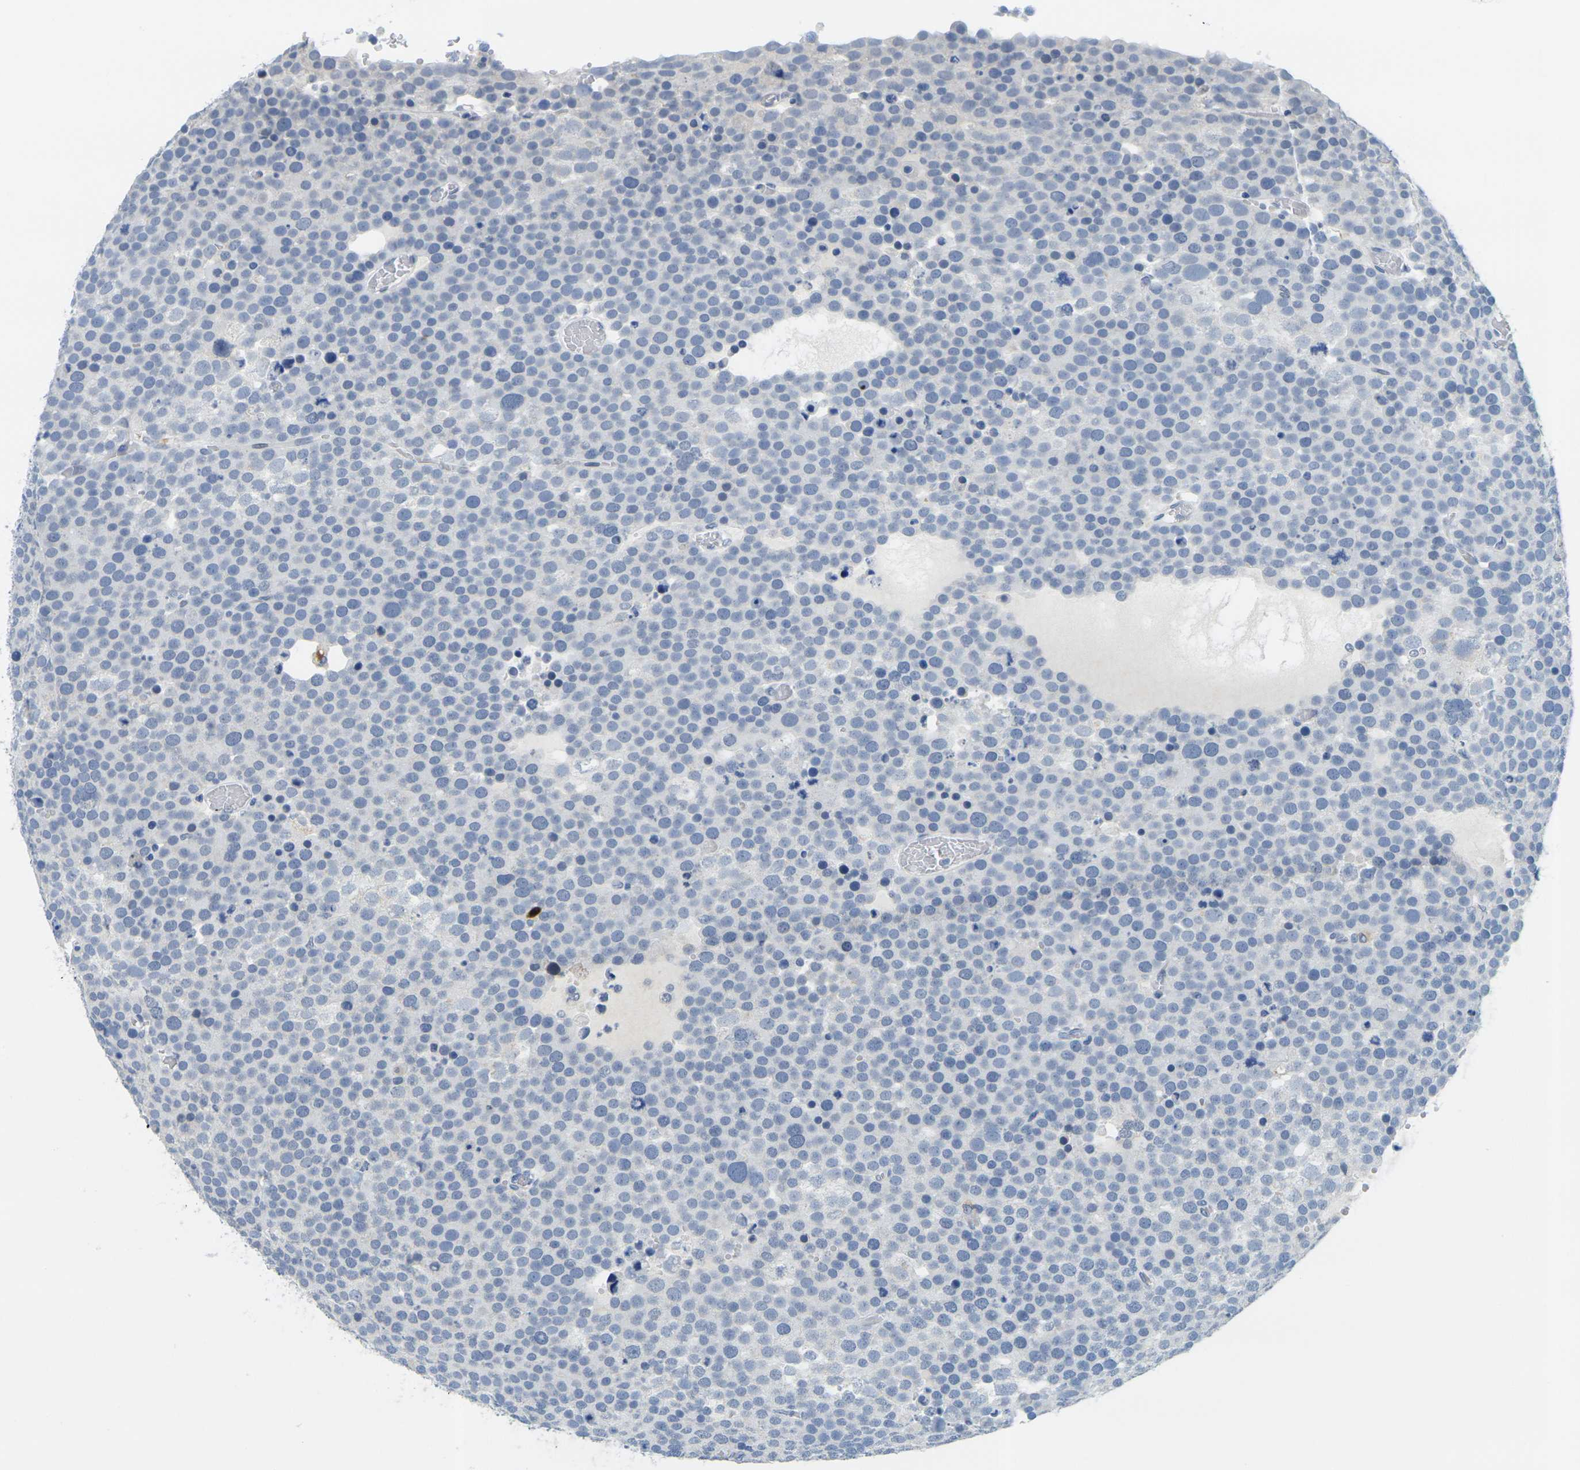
{"staining": {"intensity": "negative", "quantity": "none", "location": "none"}, "tissue": "testis cancer", "cell_type": "Tumor cells", "image_type": "cancer", "snomed": [{"axis": "morphology", "description": "Seminoma, NOS"}, {"axis": "topography", "description": "Testis"}], "caption": "Tumor cells show no significant protein expression in seminoma (testis).", "gene": "GPR15", "patient": {"sex": "male", "age": 71}}